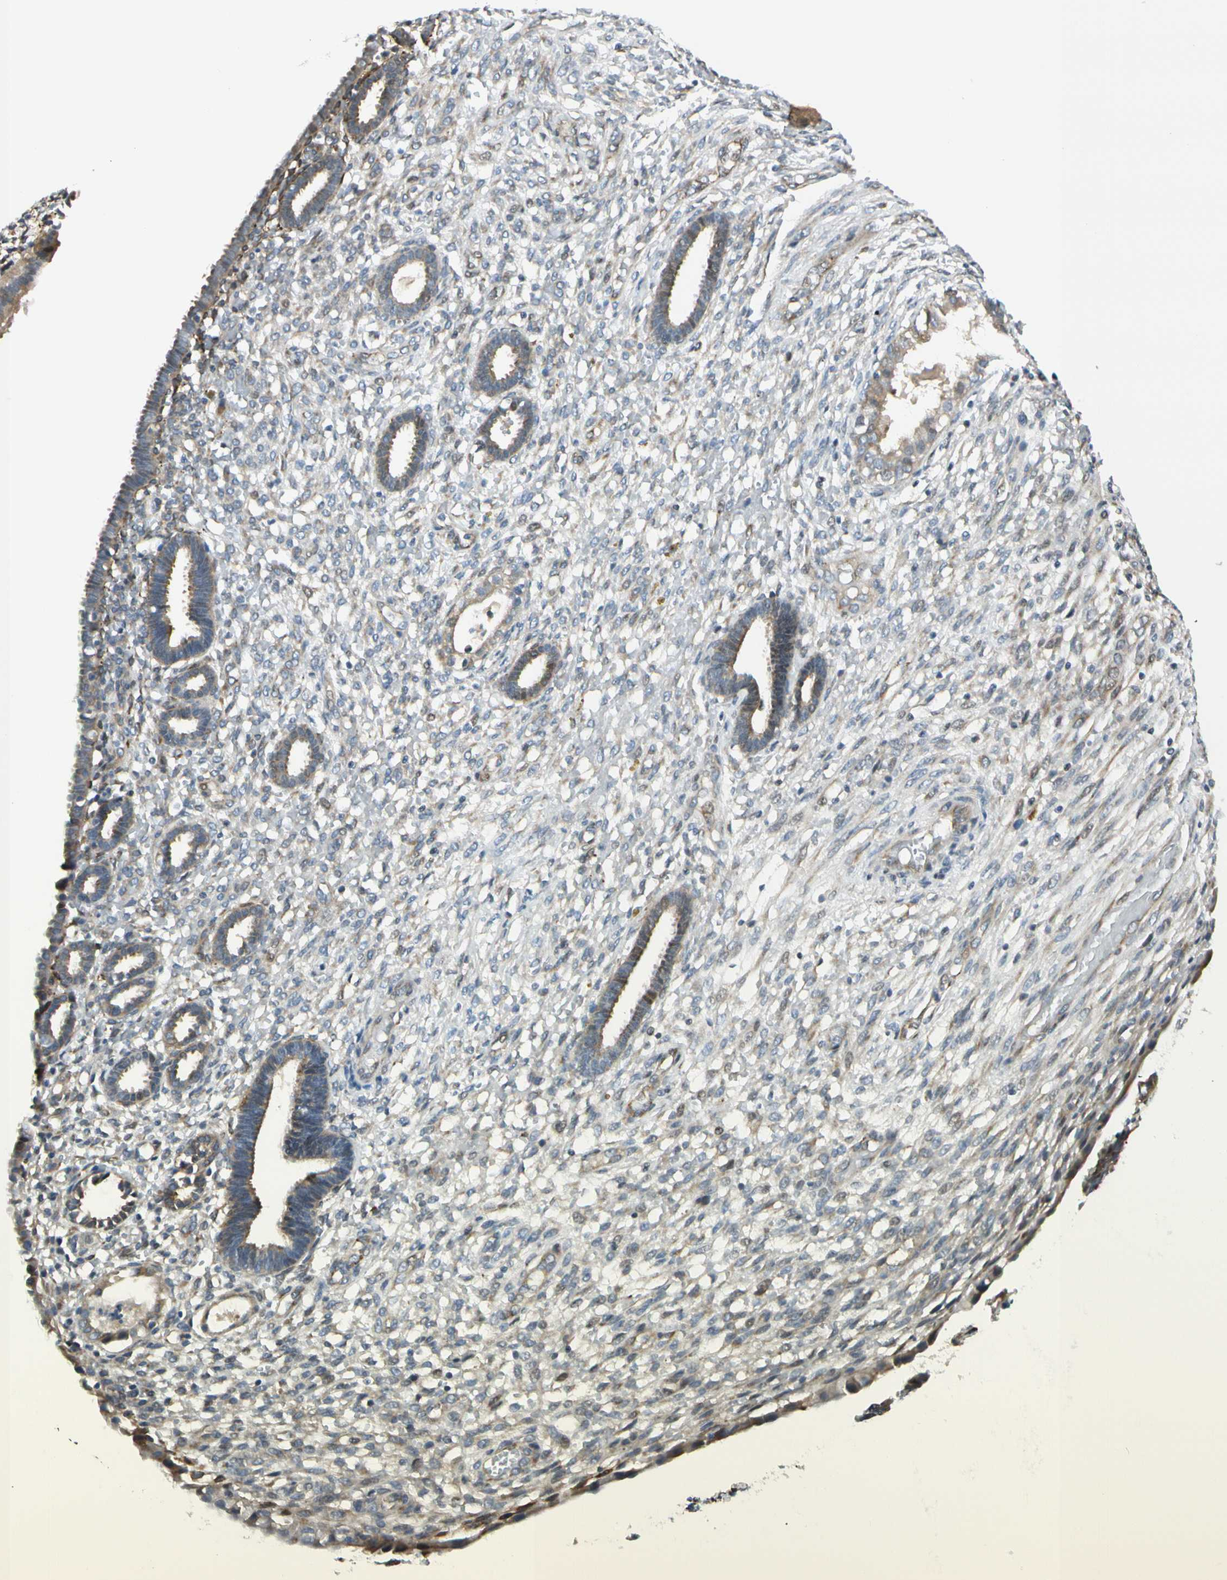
{"staining": {"intensity": "weak", "quantity": "25%-75%", "location": "cytoplasmic/membranous"}, "tissue": "endometrium", "cell_type": "Cells in endometrial stroma", "image_type": "normal", "snomed": [{"axis": "morphology", "description": "Normal tissue, NOS"}, {"axis": "topography", "description": "Endometrium"}], "caption": "IHC (DAB) staining of normal human endometrium reveals weak cytoplasmic/membranous protein expression in about 25%-75% of cells in endometrial stroma.", "gene": "NPDC1", "patient": {"sex": "female", "age": 61}}